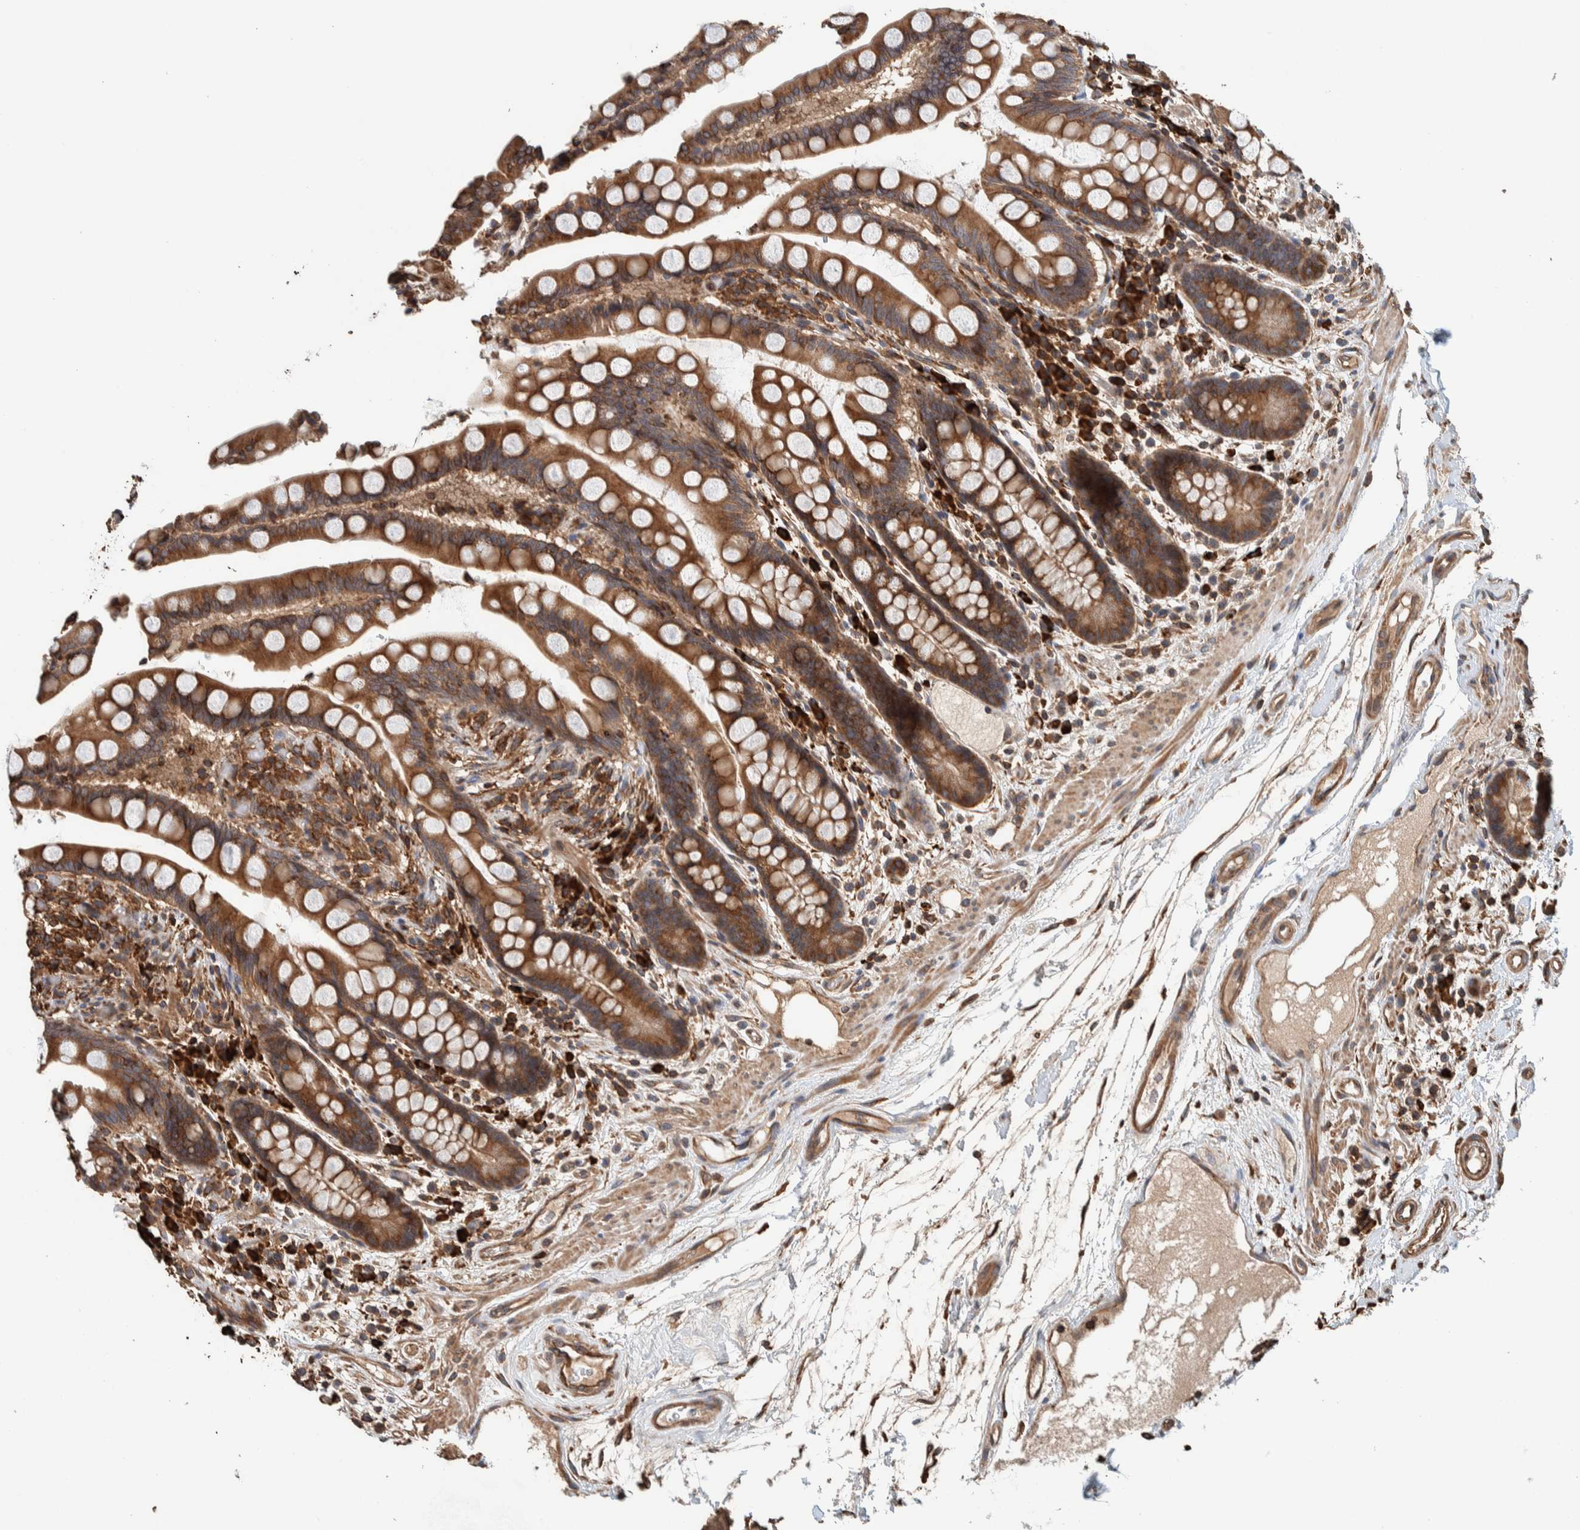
{"staining": {"intensity": "strong", "quantity": ">75%", "location": "cytoplasmic/membranous"}, "tissue": "colon", "cell_type": "Endothelial cells", "image_type": "normal", "snomed": [{"axis": "morphology", "description": "Normal tissue, NOS"}, {"axis": "topography", "description": "Colon"}], "caption": "DAB (3,3'-diaminobenzidine) immunohistochemical staining of benign colon reveals strong cytoplasmic/membranous protein positivity in approximately >75% of endothelial cells.", "gene": "PLA2G3", "patient": {"sex": "male", "age": 73}}